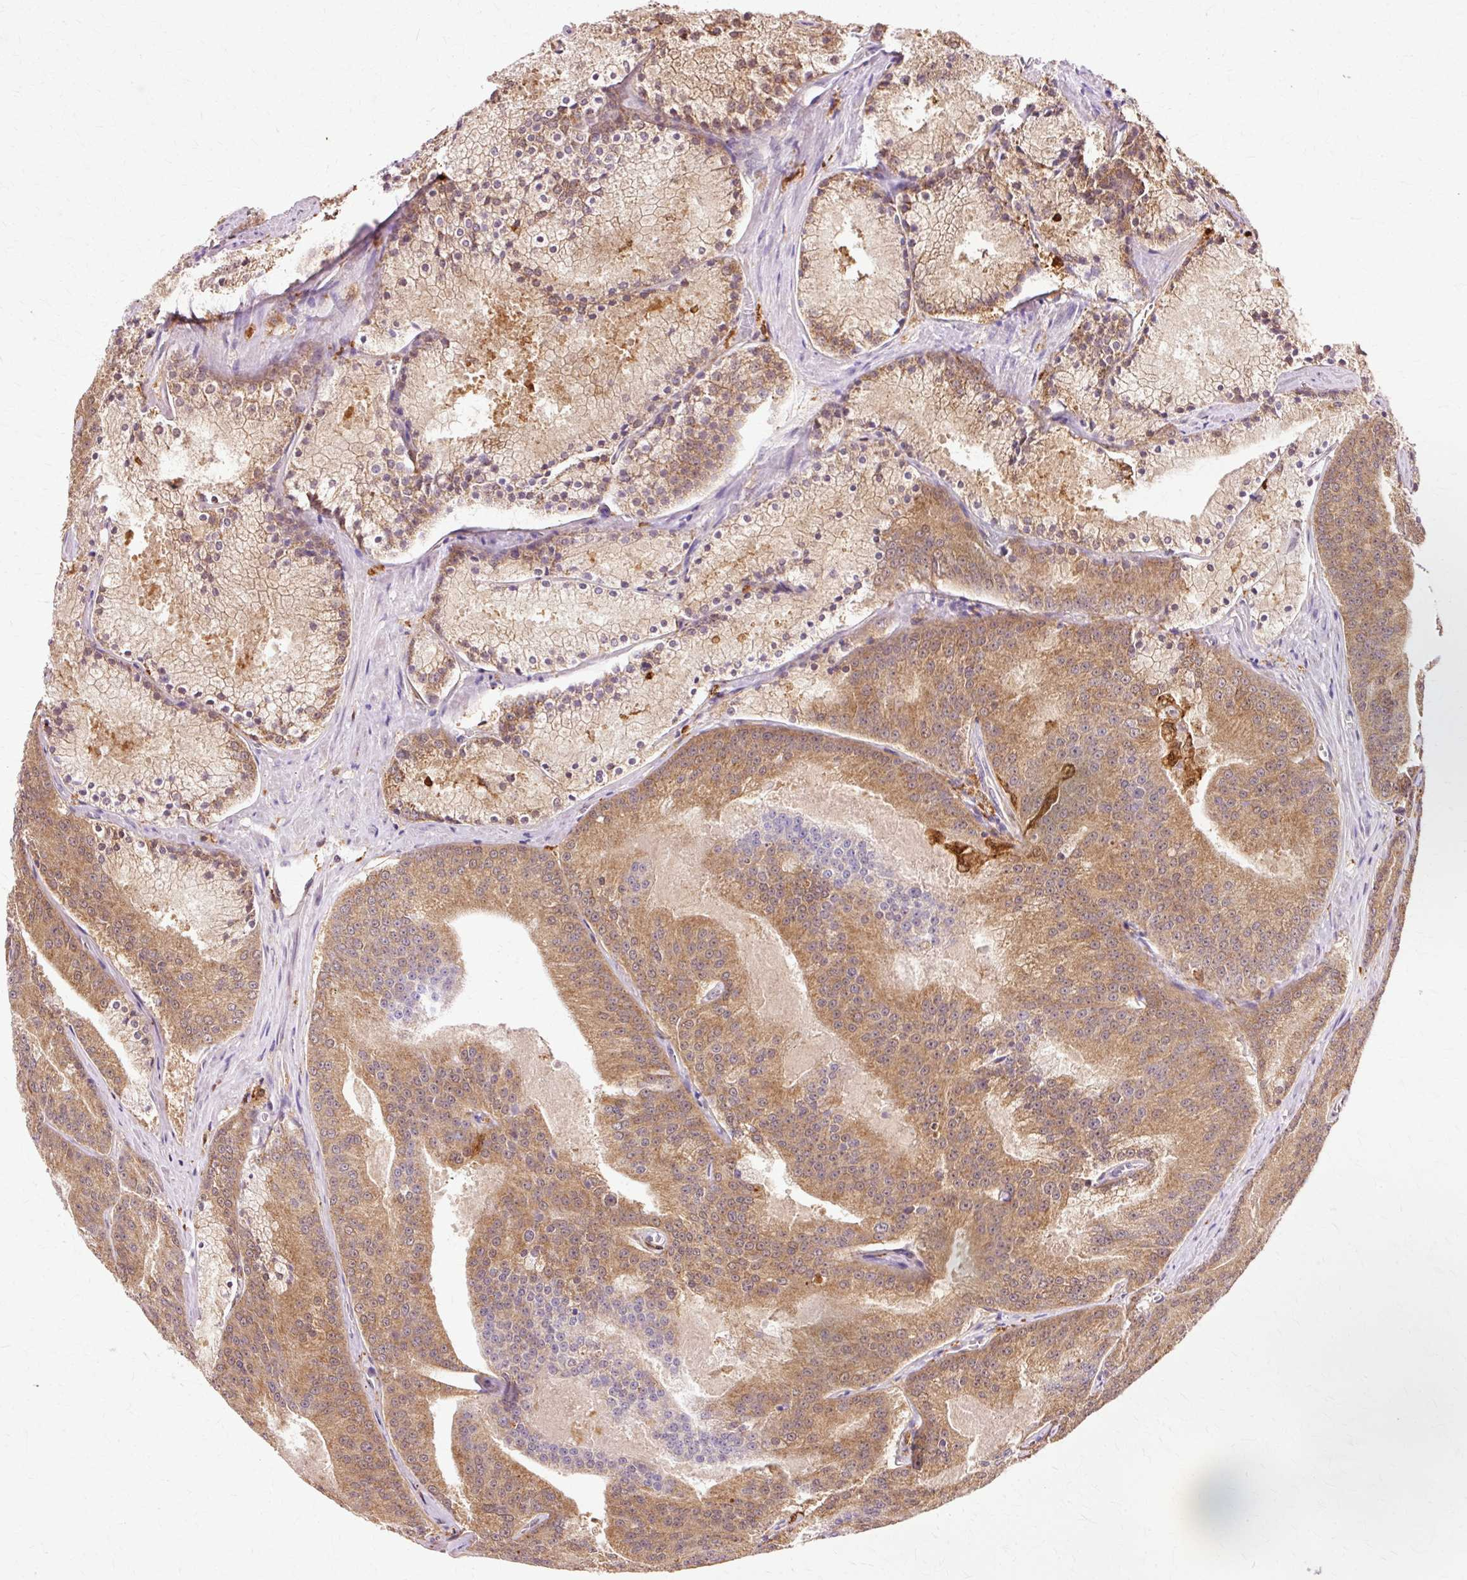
{"staining": {"intensity": "moderate", "quantity": ">75%", "location": "cytoplasmic/membranous"}, "tissue": "prostate cancer", "cell_type": "Tumor cells", "image_type": "cancer", "snomed": [{"axis": "morphology", "description": "Adenocarcinoma, High grade"}, {"axis": "topography", "description": "Prostate"}], "caption": "Tumor cells demonstrate medium levels of moderate cytoplasmic/membranous staining in approximately >75% of cells in human prostate cancer (adenocarcinoma (high-grade)). Ihc stains the protein in brown and the nuclei are stained blue.", "gene": "GPX1", "patient": {"sex": "male", "age": 61}}